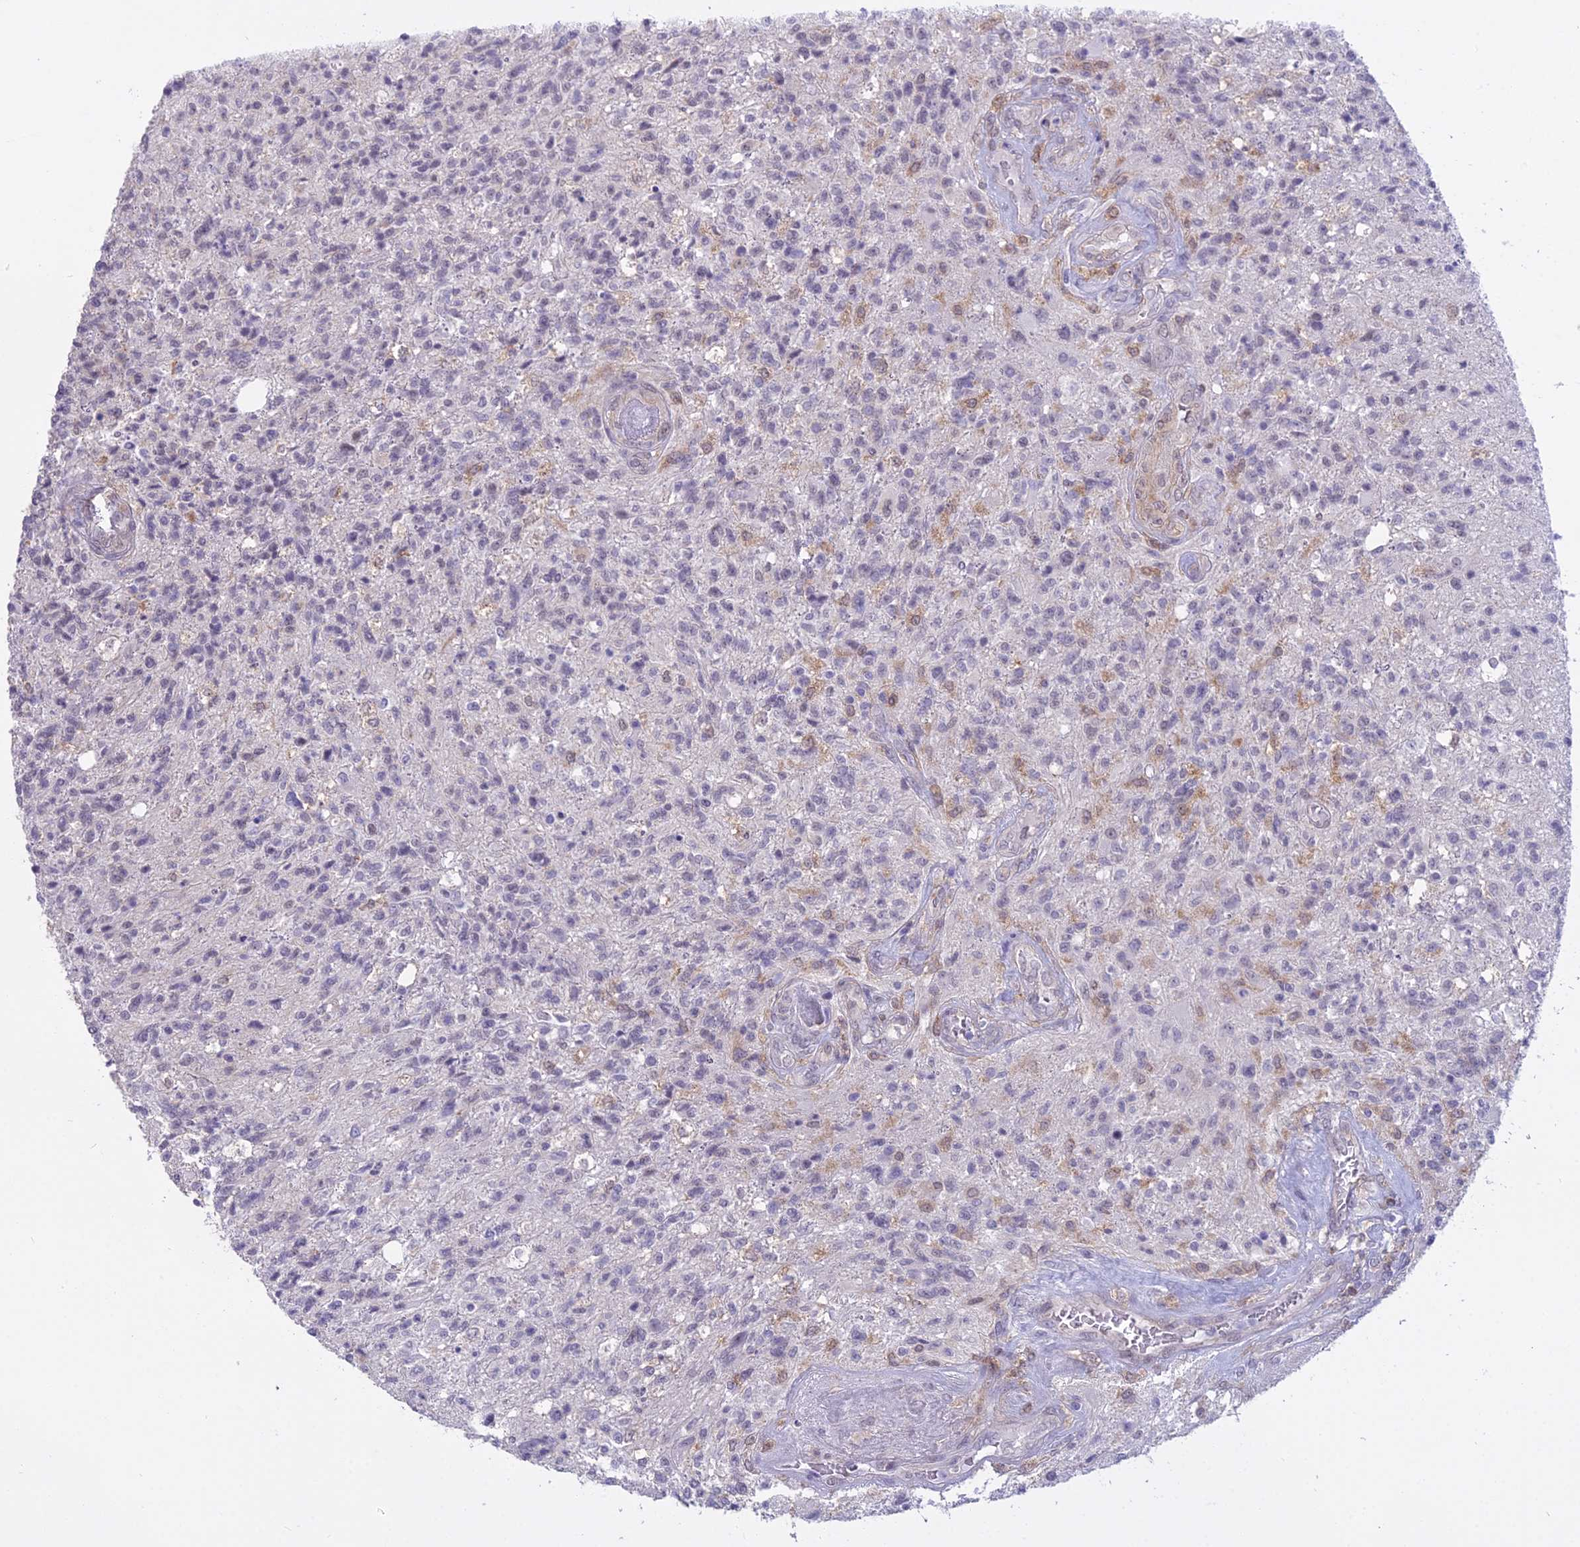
{"staining": {"intensity": "negative", "quantity": "none", "location": "none"}, "tissue": "glioma", "cell_type": "Tumor cells", "image_type": "cancer", "snomed": [{"axis": "morphology", "description": "Glioma, malignant, High grade"}, {"axis": "topography", "description": "Brain"}], "caption": "Immunohistochemistry (IHC) image of neoplastic tissue: human glioma stained with DAB exhibits no significant protein positivity in tumor cells.", "gene": "BLNK", "patient": {"sex": "male", "age": 56}}